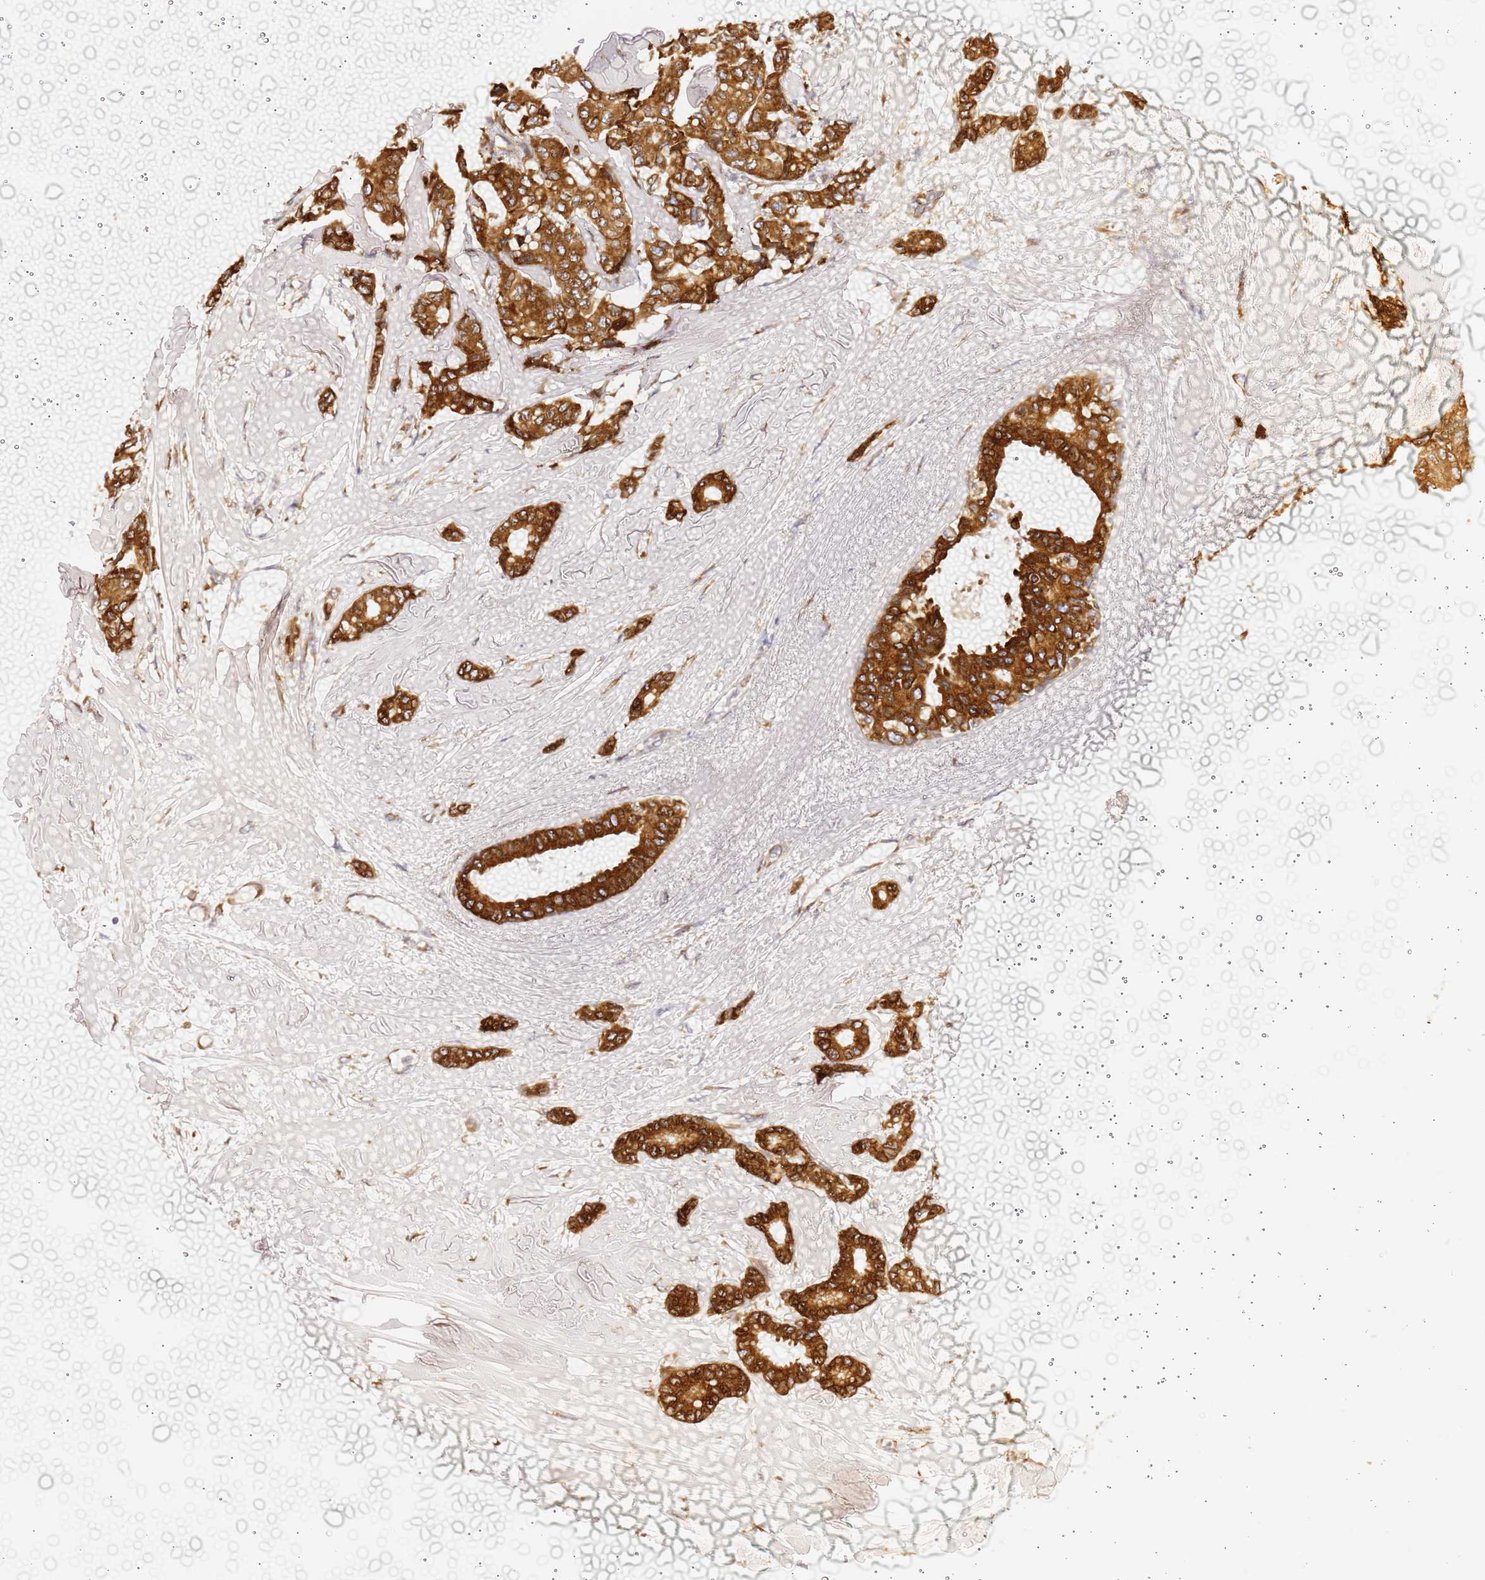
{"staining": {"intensity": "strong", "quantity": ">75%", "location": "cytoplasmic/membranous"}, "tissue": "breast cancer", "cell_type": "Tumor cells", "image_type": "cancer", "snomed": [{"axis": "morphology", "description": "Duct carcinoma"}, {"axis": "topography", "description": "Breast"}], "caption": "Strong cytoplasmic/membranous protein positivity is present in approximately >75% of tumor cells in infiltrating ductal carcinoma (breast). The protein of interest is stained brown, and the nuclei are stained in blue (DAB IHC with brightfield microscopy, high magnification).", "gene": "GDAP2", "patient": {"sex": "female", "age": 87}}